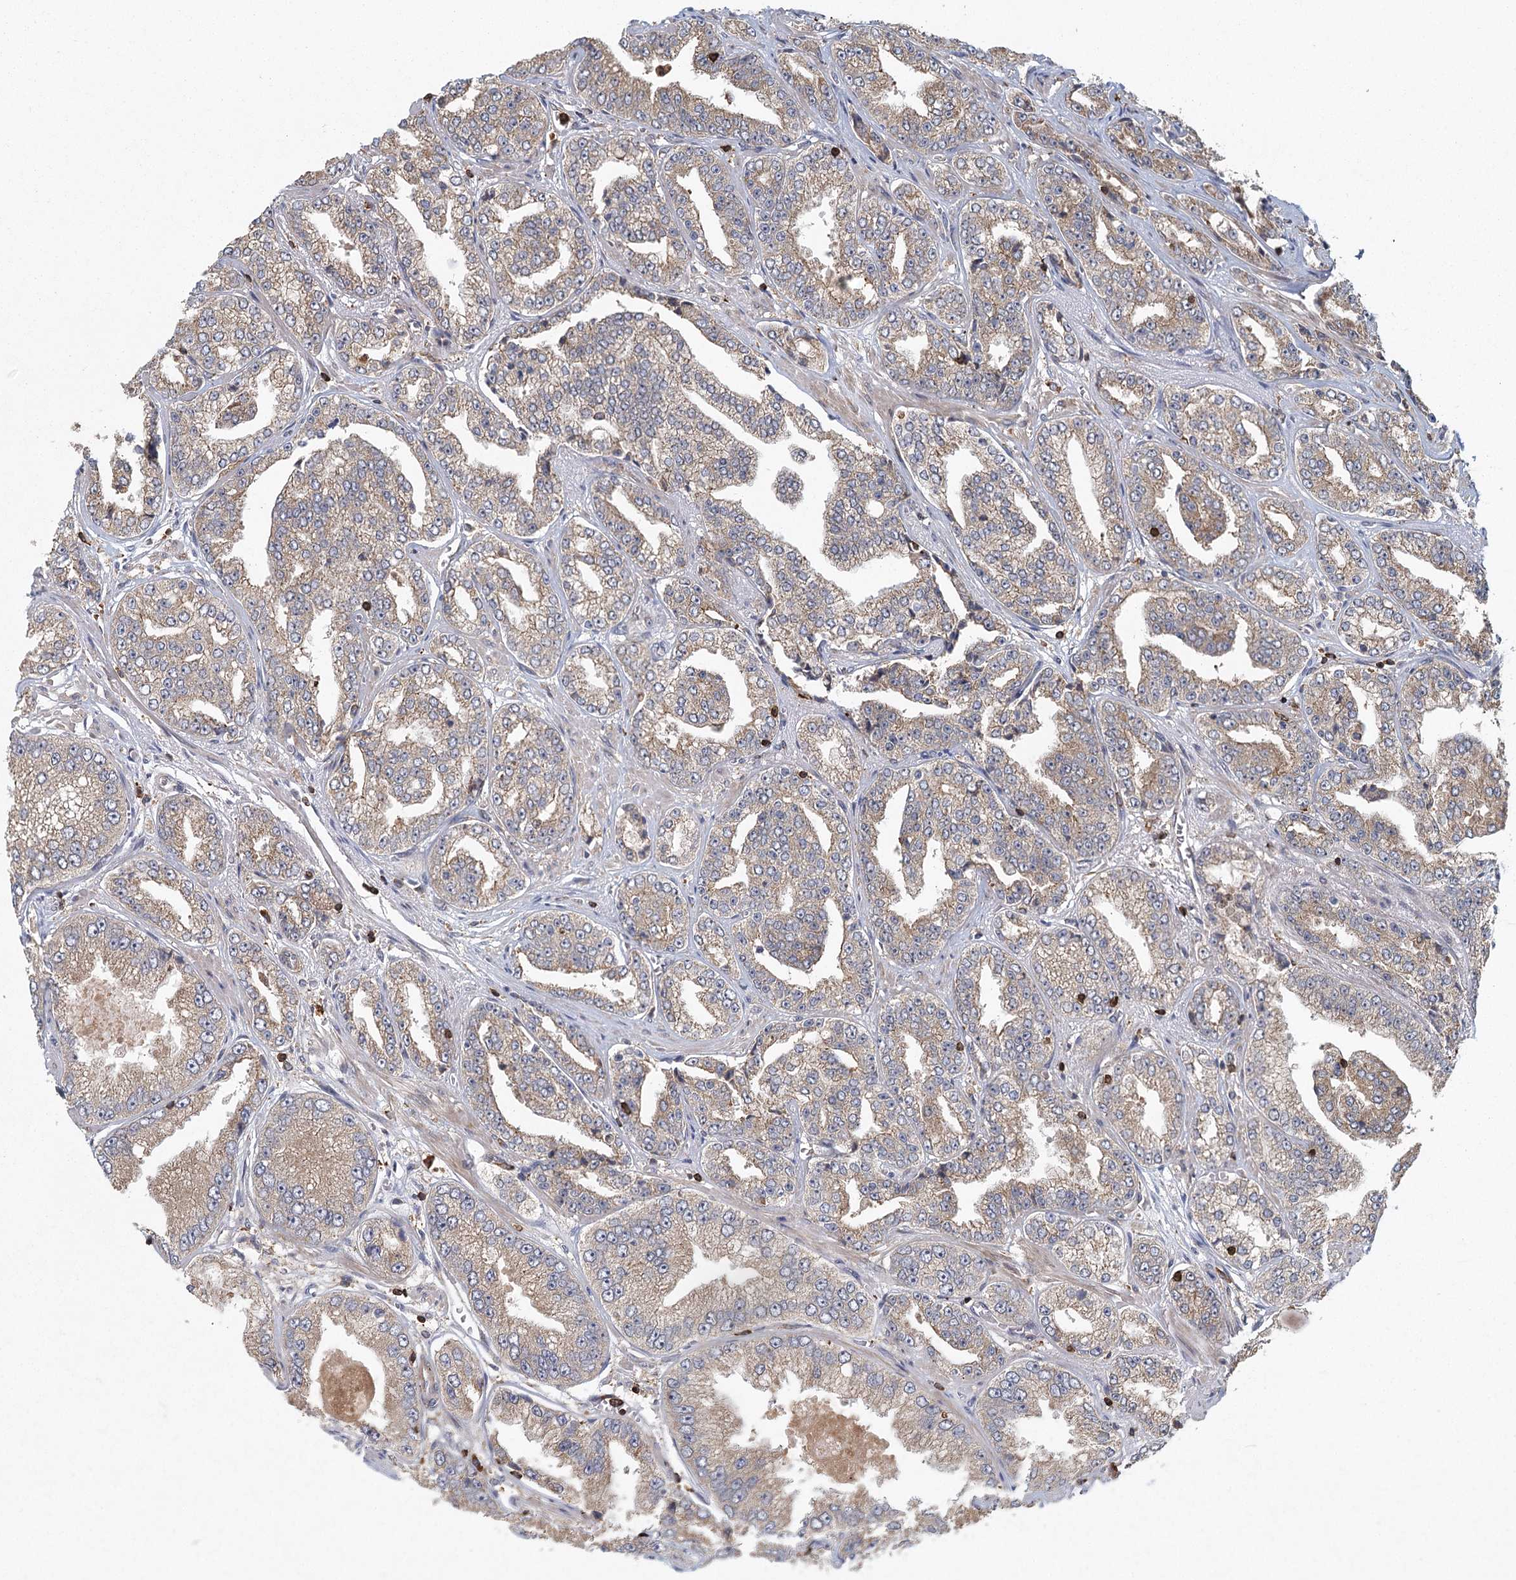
{"staining": {"intensity": "weak", "quantity": ">75%", "location": "cytoplasmic/membranous"}, "tissue": "prostate cancer", "cell_type": "Tumor cells", "image_type": "cancer", "snomed": [{"axis": "morphology", "description": "Adenocarcinoma, High grade"}, {"axis": "topography", "description": "Prostate"}], "caption": "Brown immunohistochemical staining in prostate cancer shows weak cytoplasmic/membranous staining in approximately >75% of tumor cells.", "gene": "PLEKHA7", "patient": {"sex": "male", "age": 71}}